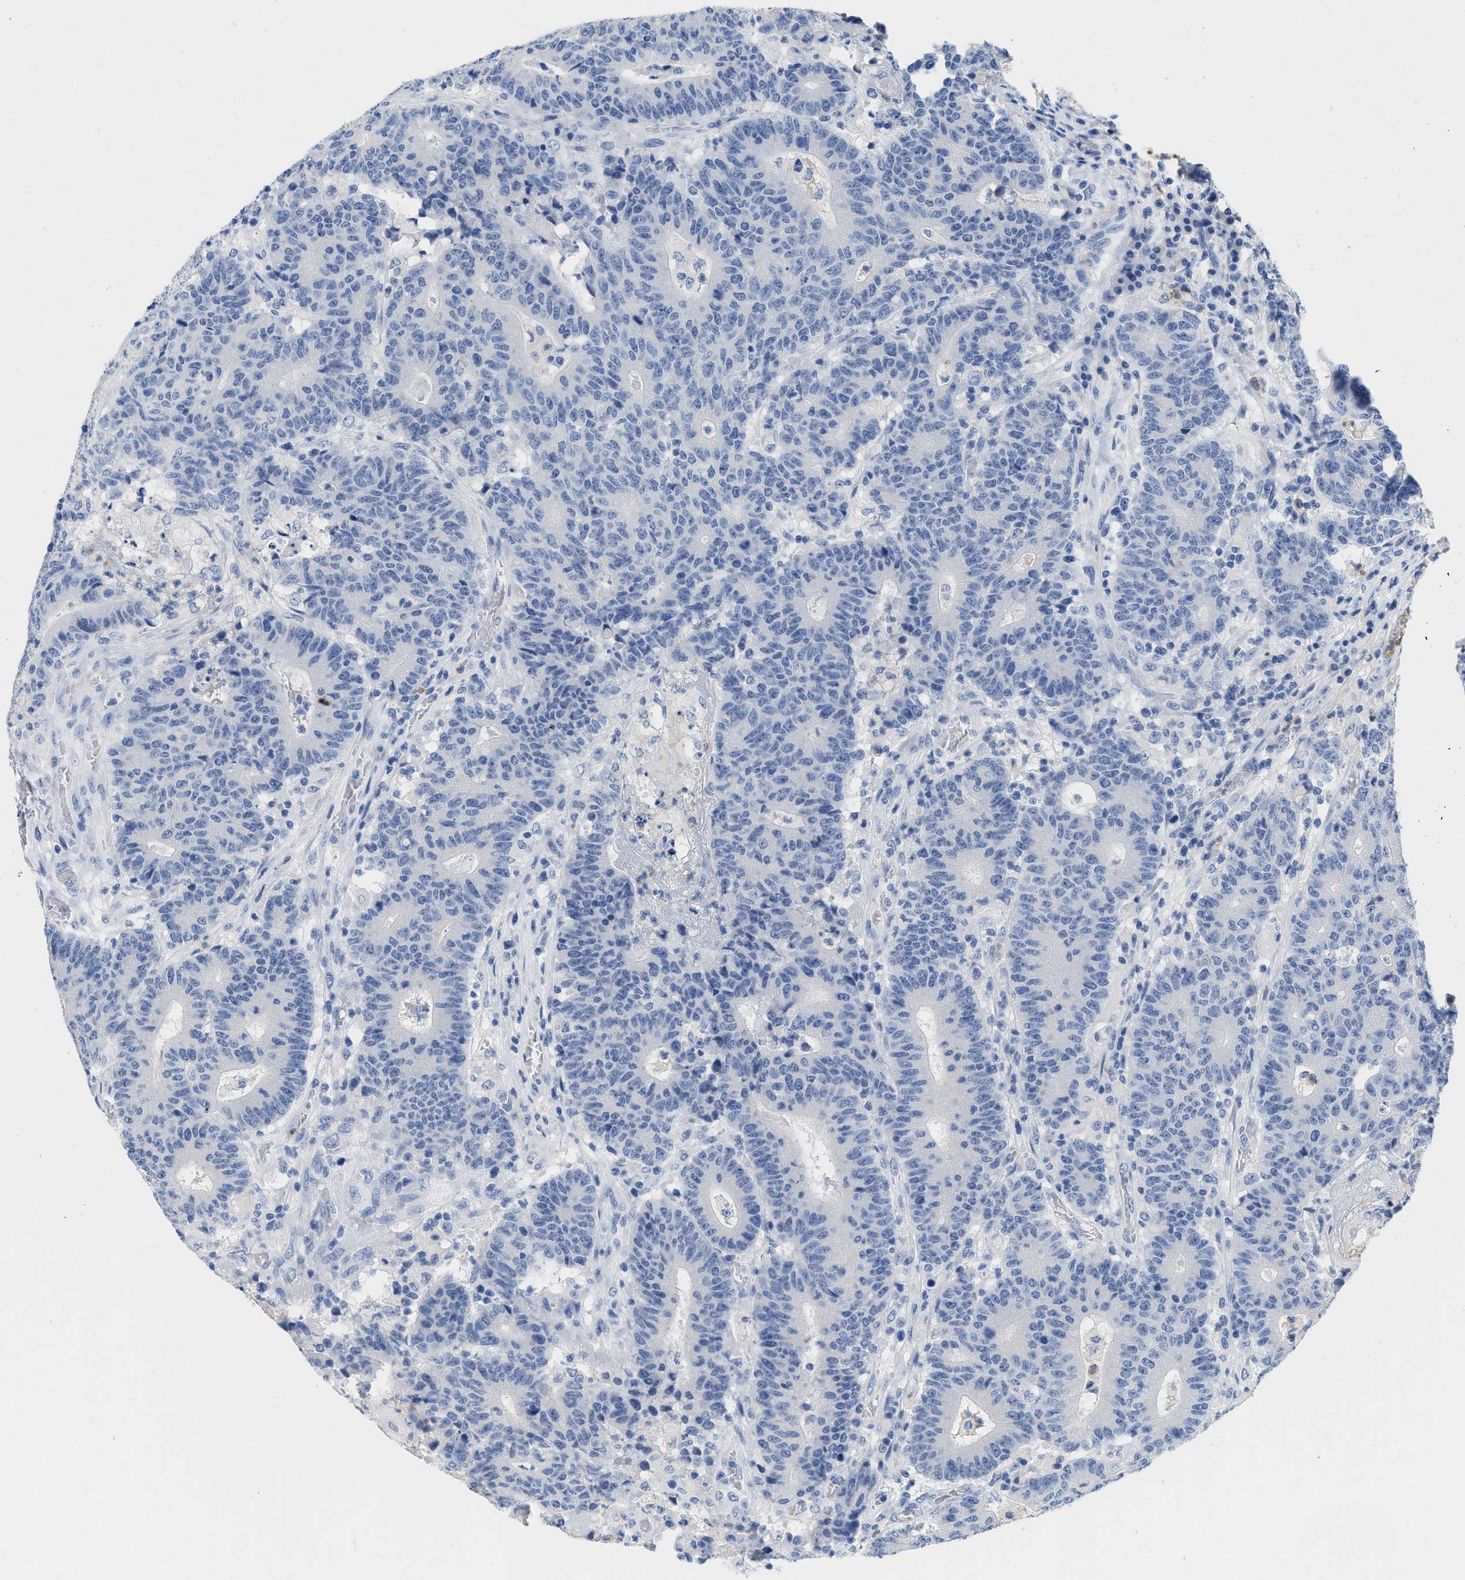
{"staining": {"intensity": "negative", "quantity": "none", "location": "none"}, "tissue": "colorectal cancer", "cell_type": "Tumor cells", "image_type": "cancer", "snomed": [{"axis": "morphology", "description": "Normal tissue, NOS"}, {"axis": "morphology", "description": "Adenocarcinoma, NOS"}, {"axis": "topography", "description": "Colon"}], "caption": "The micrograph reveals no staining of tumor cells in colorectal cancer.", "gene": "CR1", "patient": {"sex": "female", "age": 75}}